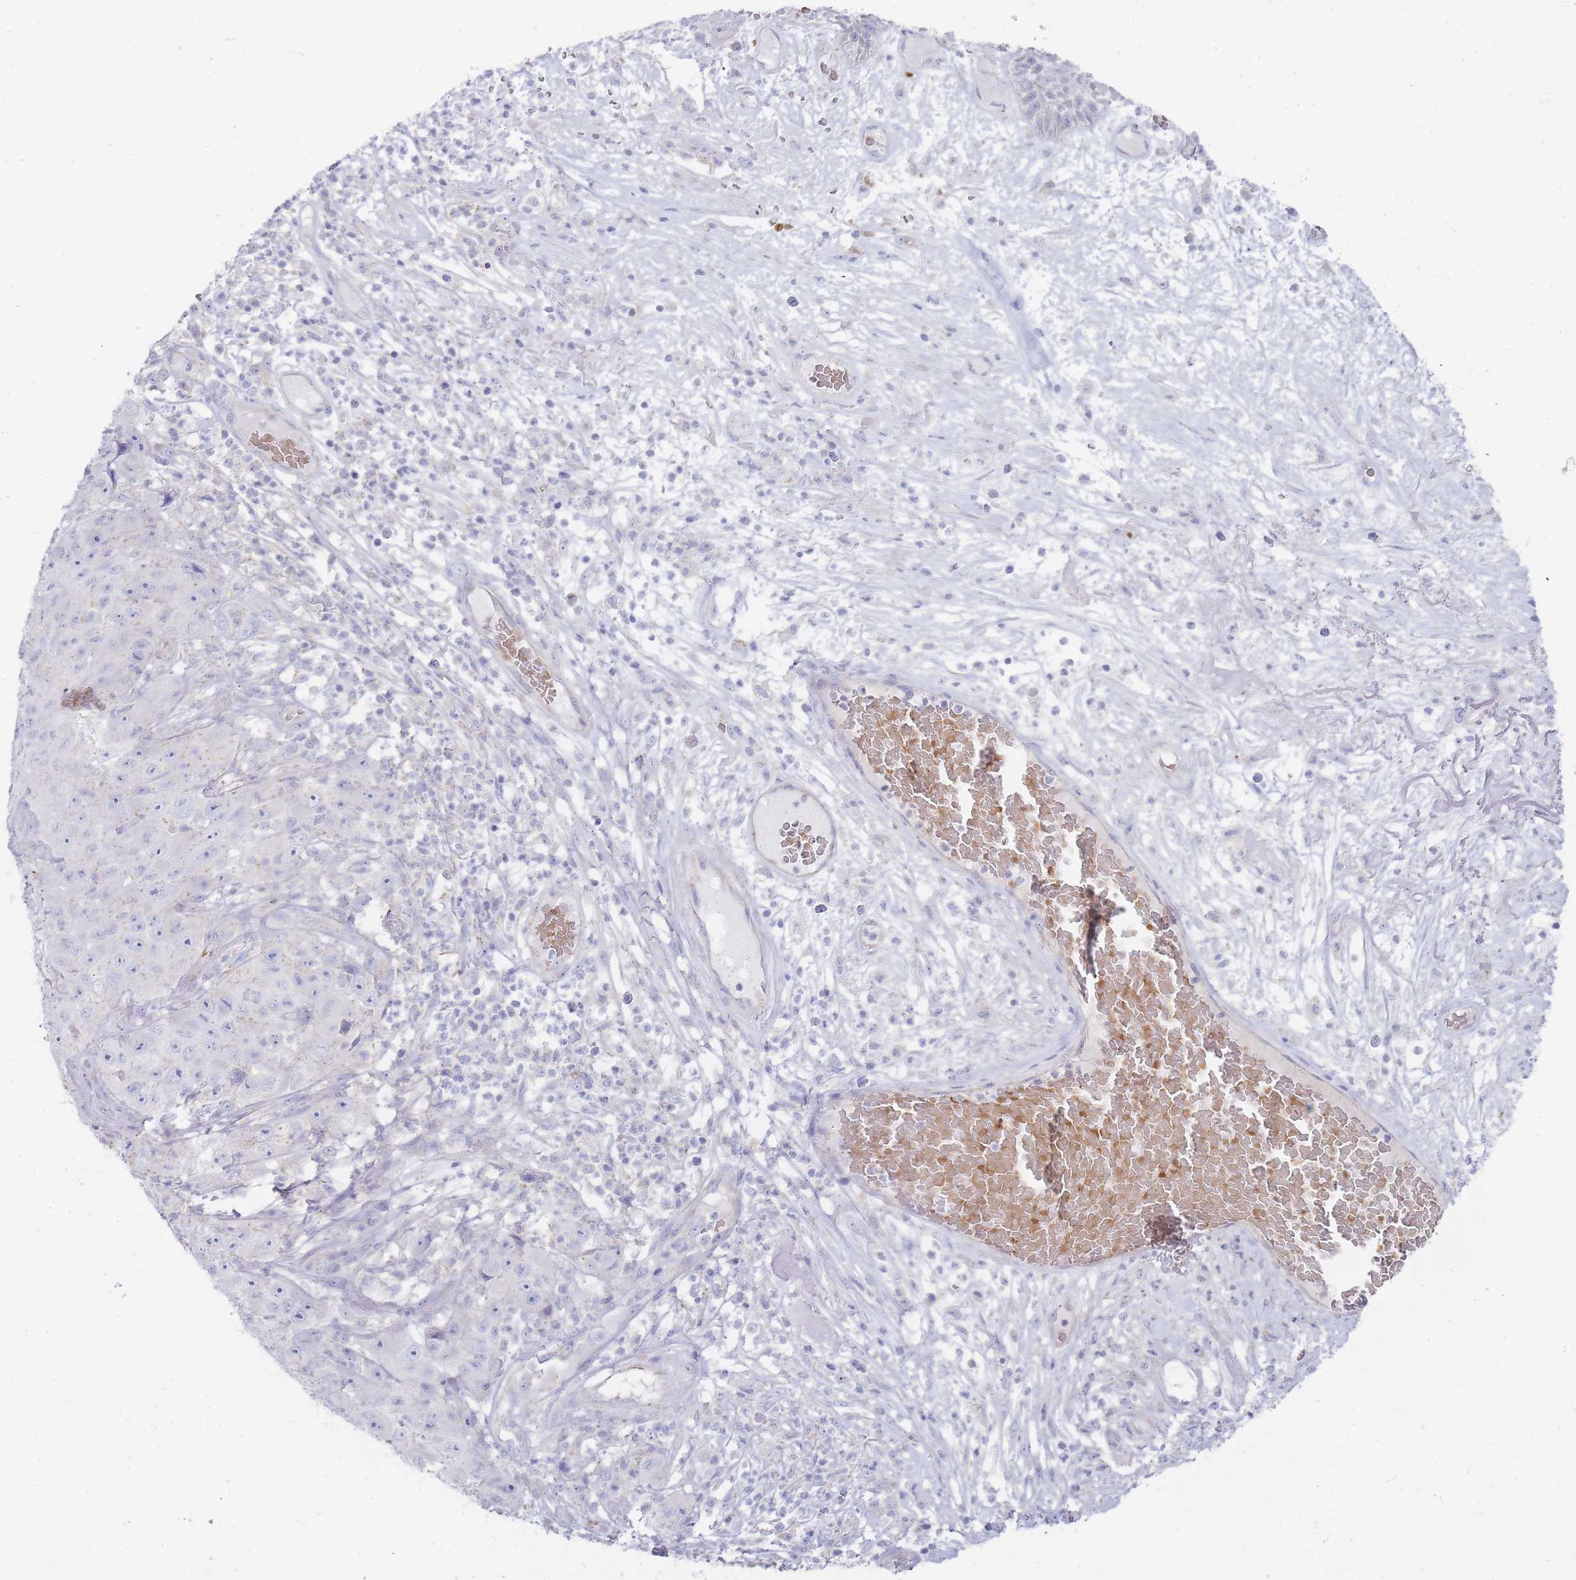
{"staining": {"intensity": "negative", "quantity": "none", "location": "none"}, "tissue": "skin cancer", "cell_type": "Tumor cells", "image_type": "cancer", "snomed": [{"axis": "morphology", "description": "Squamous cell carcinoma, NOS"}, {"axis": "topography", "description": "Skin"}], "caption": "Skin cancer stained for a protein using immunohistochemistry exhibits no positivity tumor cells.", "gene": "HBG2", "patient": {"sex": "female", "age": 87}}